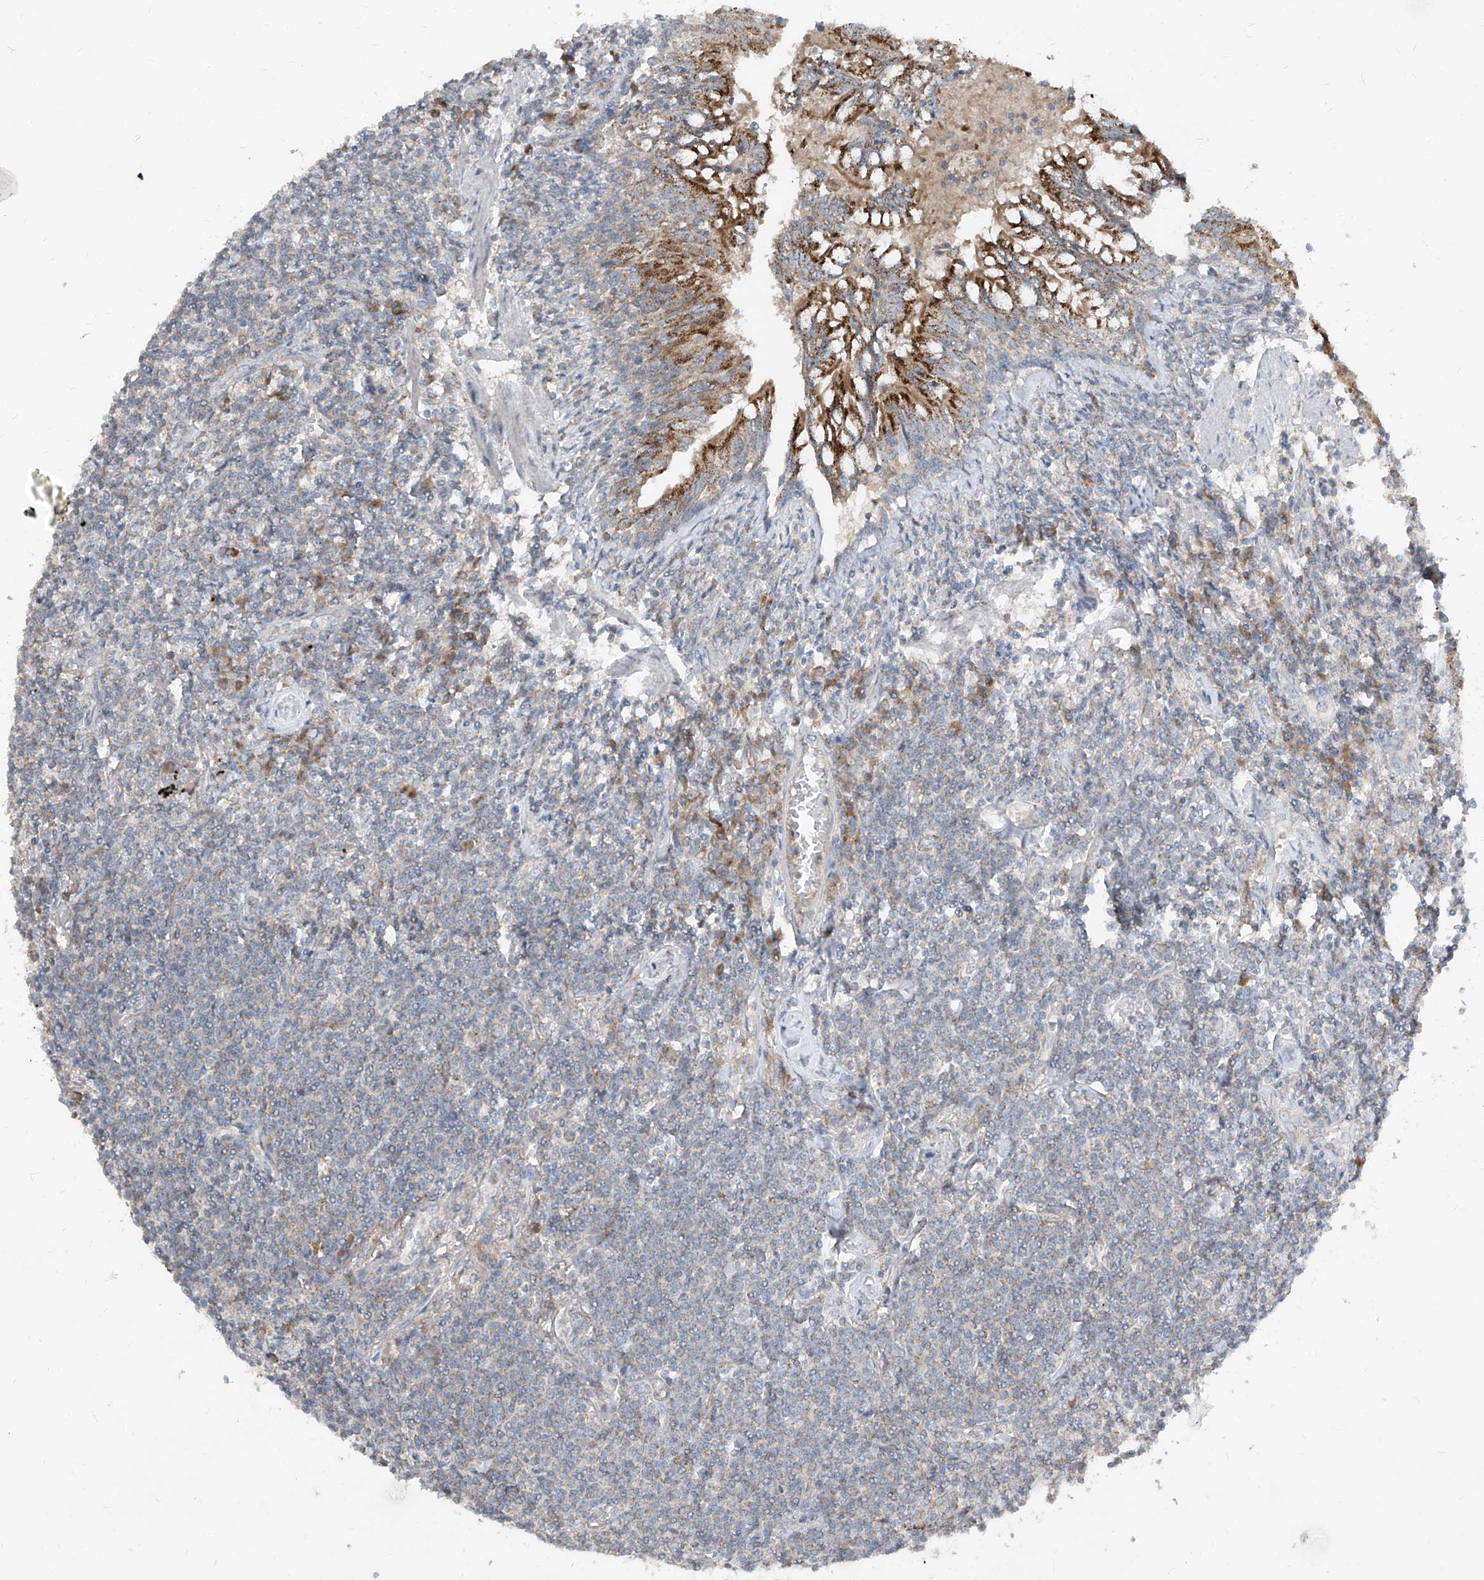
{"staining": {"intensity": "weak", "quantity": "<25%", "location": "cytoplasmic/membranous"}, "tissue": "lymphoma", "cell_type": "Tumor cells", "image_type": "cancer", "snomed": [{"axis": "morphology", "description": "Malignant lymphoma, non-Hodgkin's type, Low grade"}, {"axis": "topography", "description": "Lung"}], "caption": "This is an IHC image of human lymphoma. There is no positivity in tumor cells.", "gene": "ABCD3", "patient": {"sex": "female", "age": 71}}